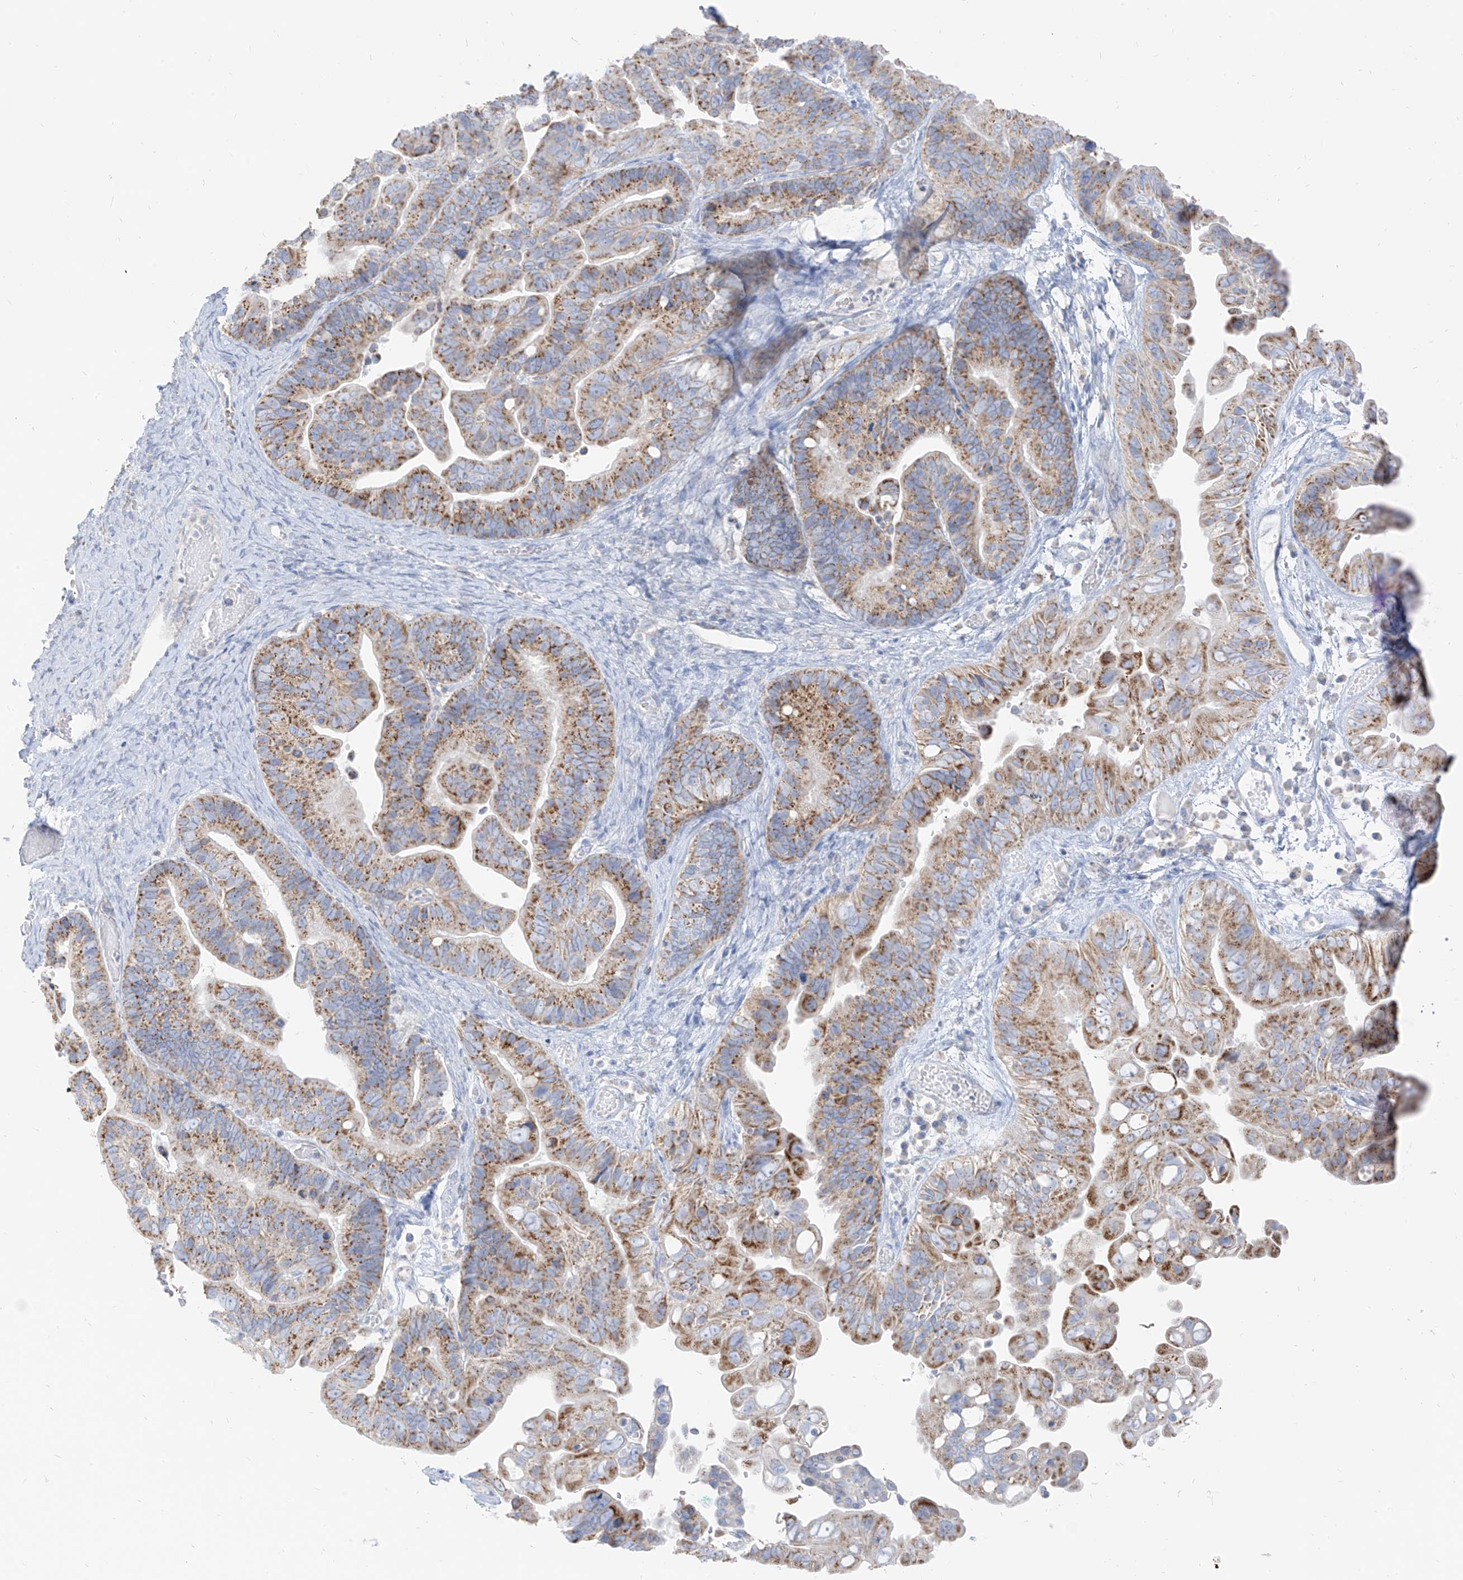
{"staining": {"intensity": "moderate", "quantity": ">75%", "location": "cytoplasmic/membranous"}, "tissue": "ovarian cancer", "cell_type": "Tumor cells", "image_type": "cancer", "snomed": [{"axis": "morphology", "description": "Cystadenocarcinoma, serous, NOS"}, {"axis": "topography", "description": "Ovary"}], "caption": "IHC (DAB (3,3'-diaminobenzidine)) staining of serous cystadenocarcinoma (ovarian) reveals moderate cytoplasmic/membranous protein expression in approximately >75% of tumor cells.", "gene": "ETHE1", "patient": {"sex": "female", "age": 56}}